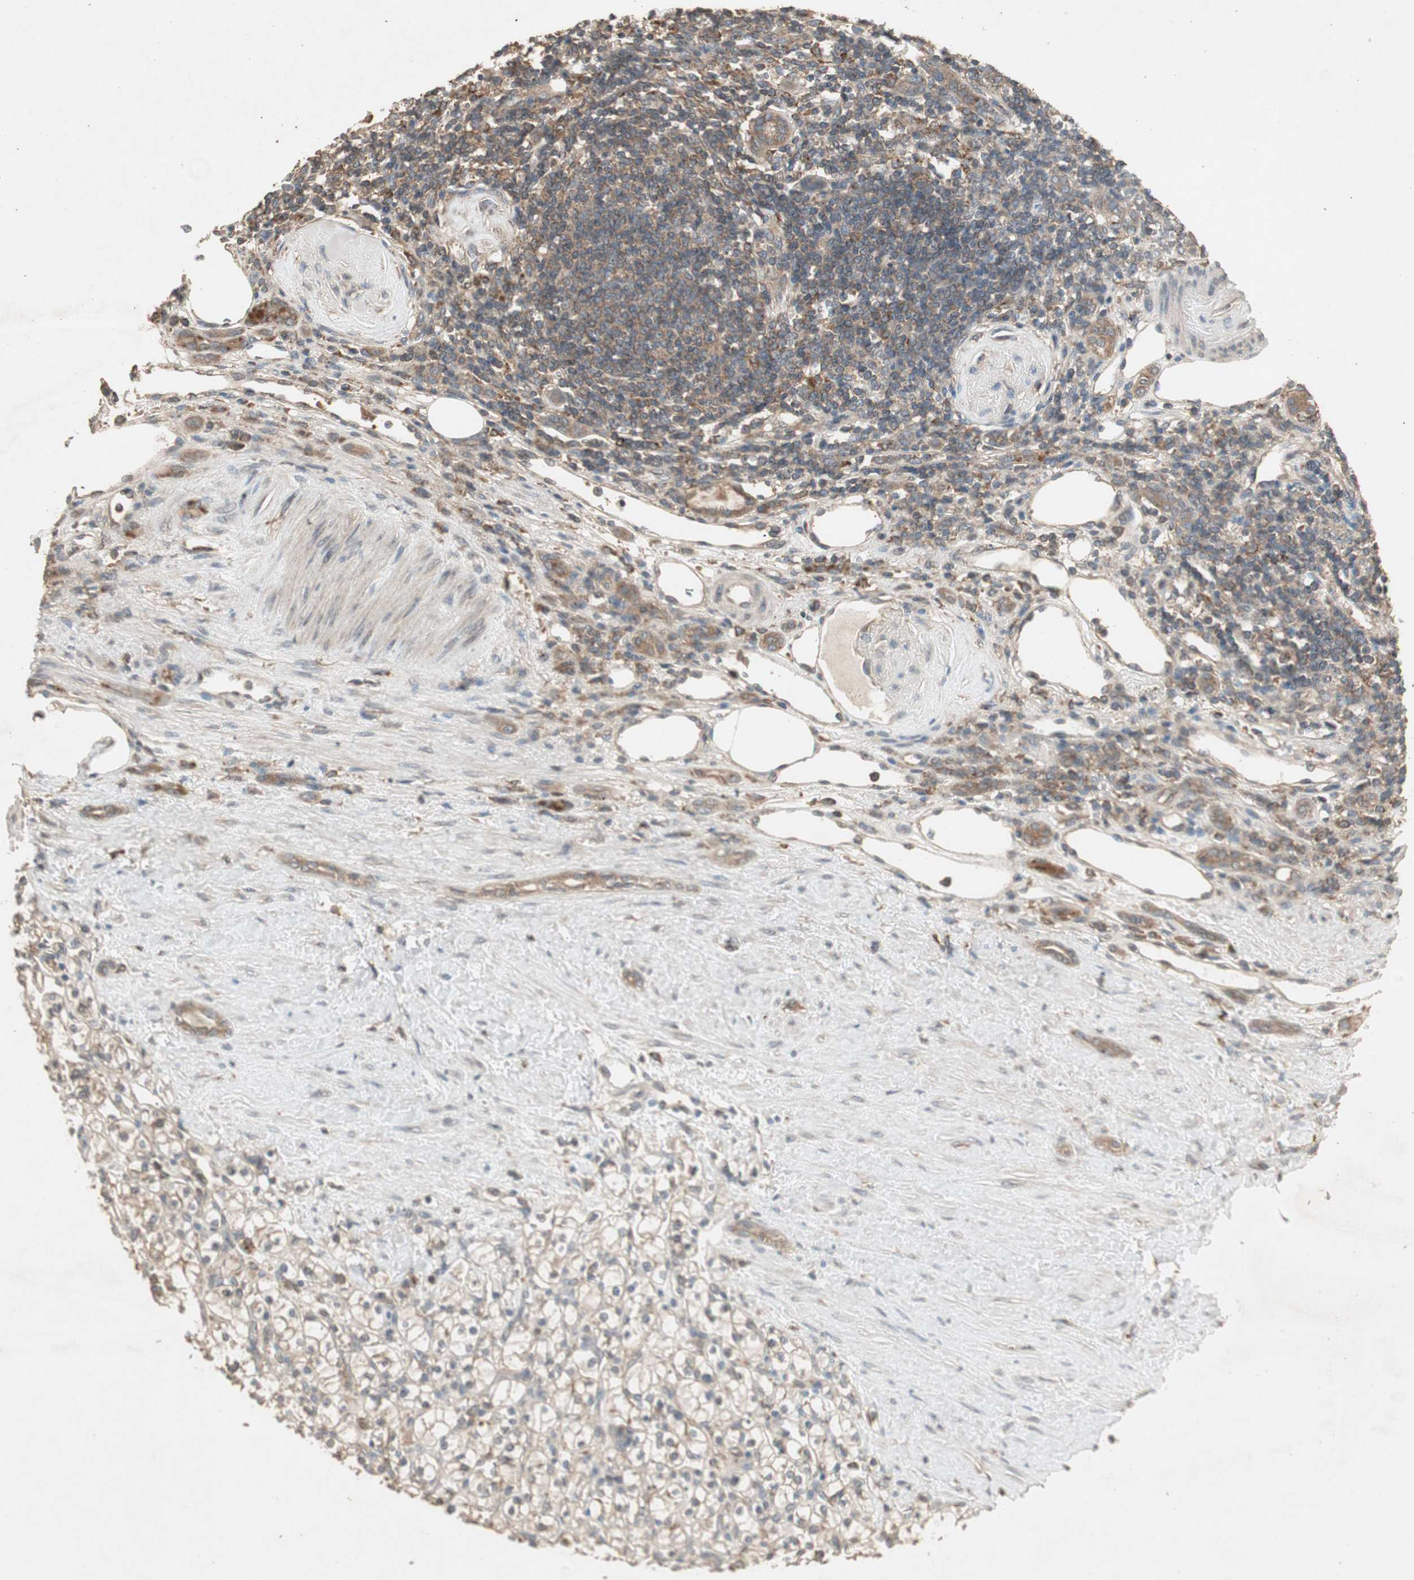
{"staining": {"intensity": "moderate", "quantity": ">75%", "location": "cytoplasmic/membranous"}, "tissue": "renal cancer", "cell_type": "Tumor cells", "image_type": "cancer", "snomed": [{"axis": "morphology", "description": "Normal tissue, NOS"}, {"axis": "morphology", "description": "Adenocarcinoma, NOS"}, {"axis": "topography", "description": "Kidney"}], "caption": "This is an image of immunohistochemistry (IHC) staining of adenocarcinoma (renal), which shows moderate positivity in the cytoplasmic/membranous of tumor cells.", "gene": "UBAC1", "patient": {"sex": "female", "age": 55}}